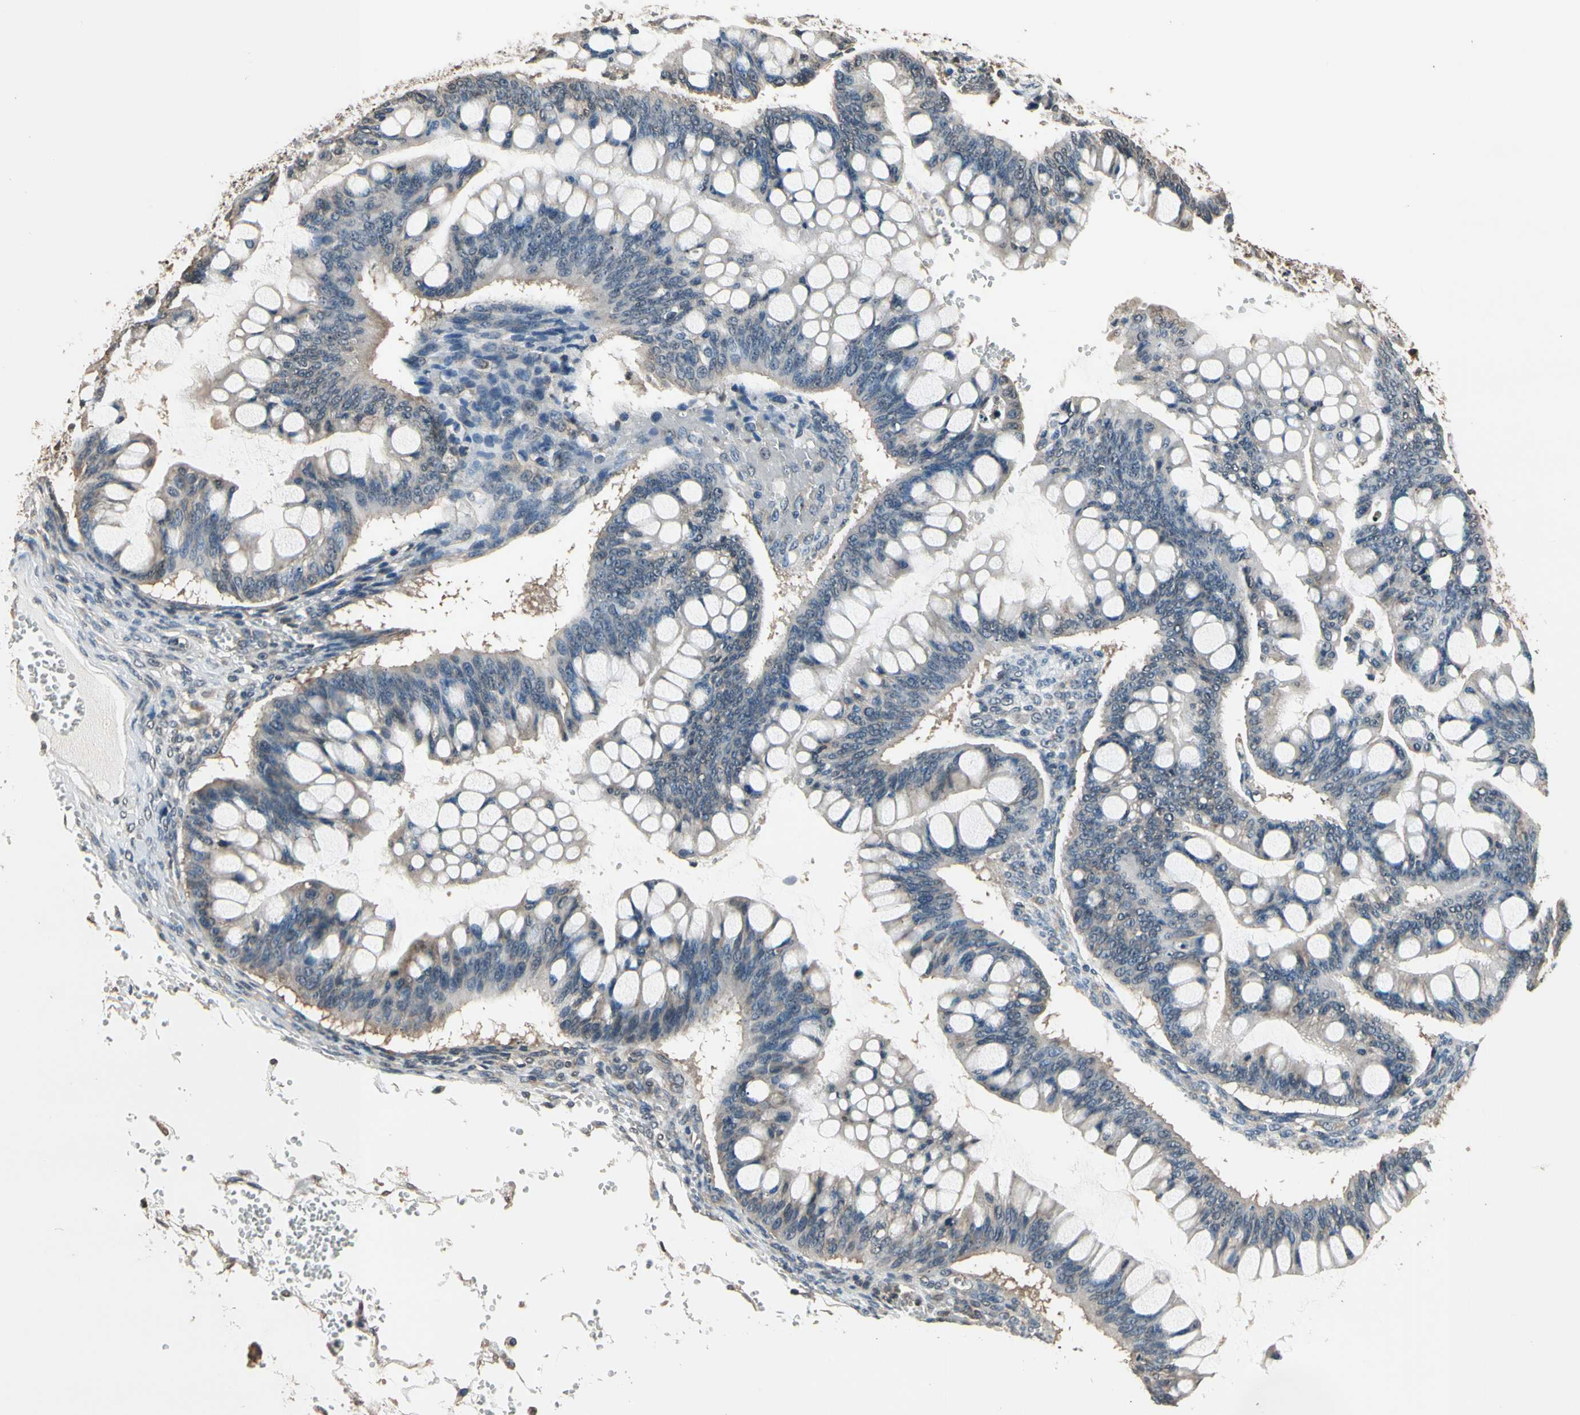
{"staining": {"intensity": "weak", "quantity": ">75%", "location": "cytoplasmic/membranous"}, "tissue": "ovarian cancer", "cell_type": "Tumor cells", "image_type": "cancer", "snomed": [{"axis": "morphology", "description": "Cystadenocarcinoma, mucinous, NOS"}, {"axis": "topography", "description": "Ovary"}], "caption": "A high-resolution histopathology image shows immunohistochemistry (IHC) staining of ovarian cancer, which reveals weak cytoplasmic/membranous positivity in about >75% of tumor cells. (IHC, brightfield microscopy, high magnification).", "gene": "GCLC", "patient": {"sex": "female", "age": 73}}